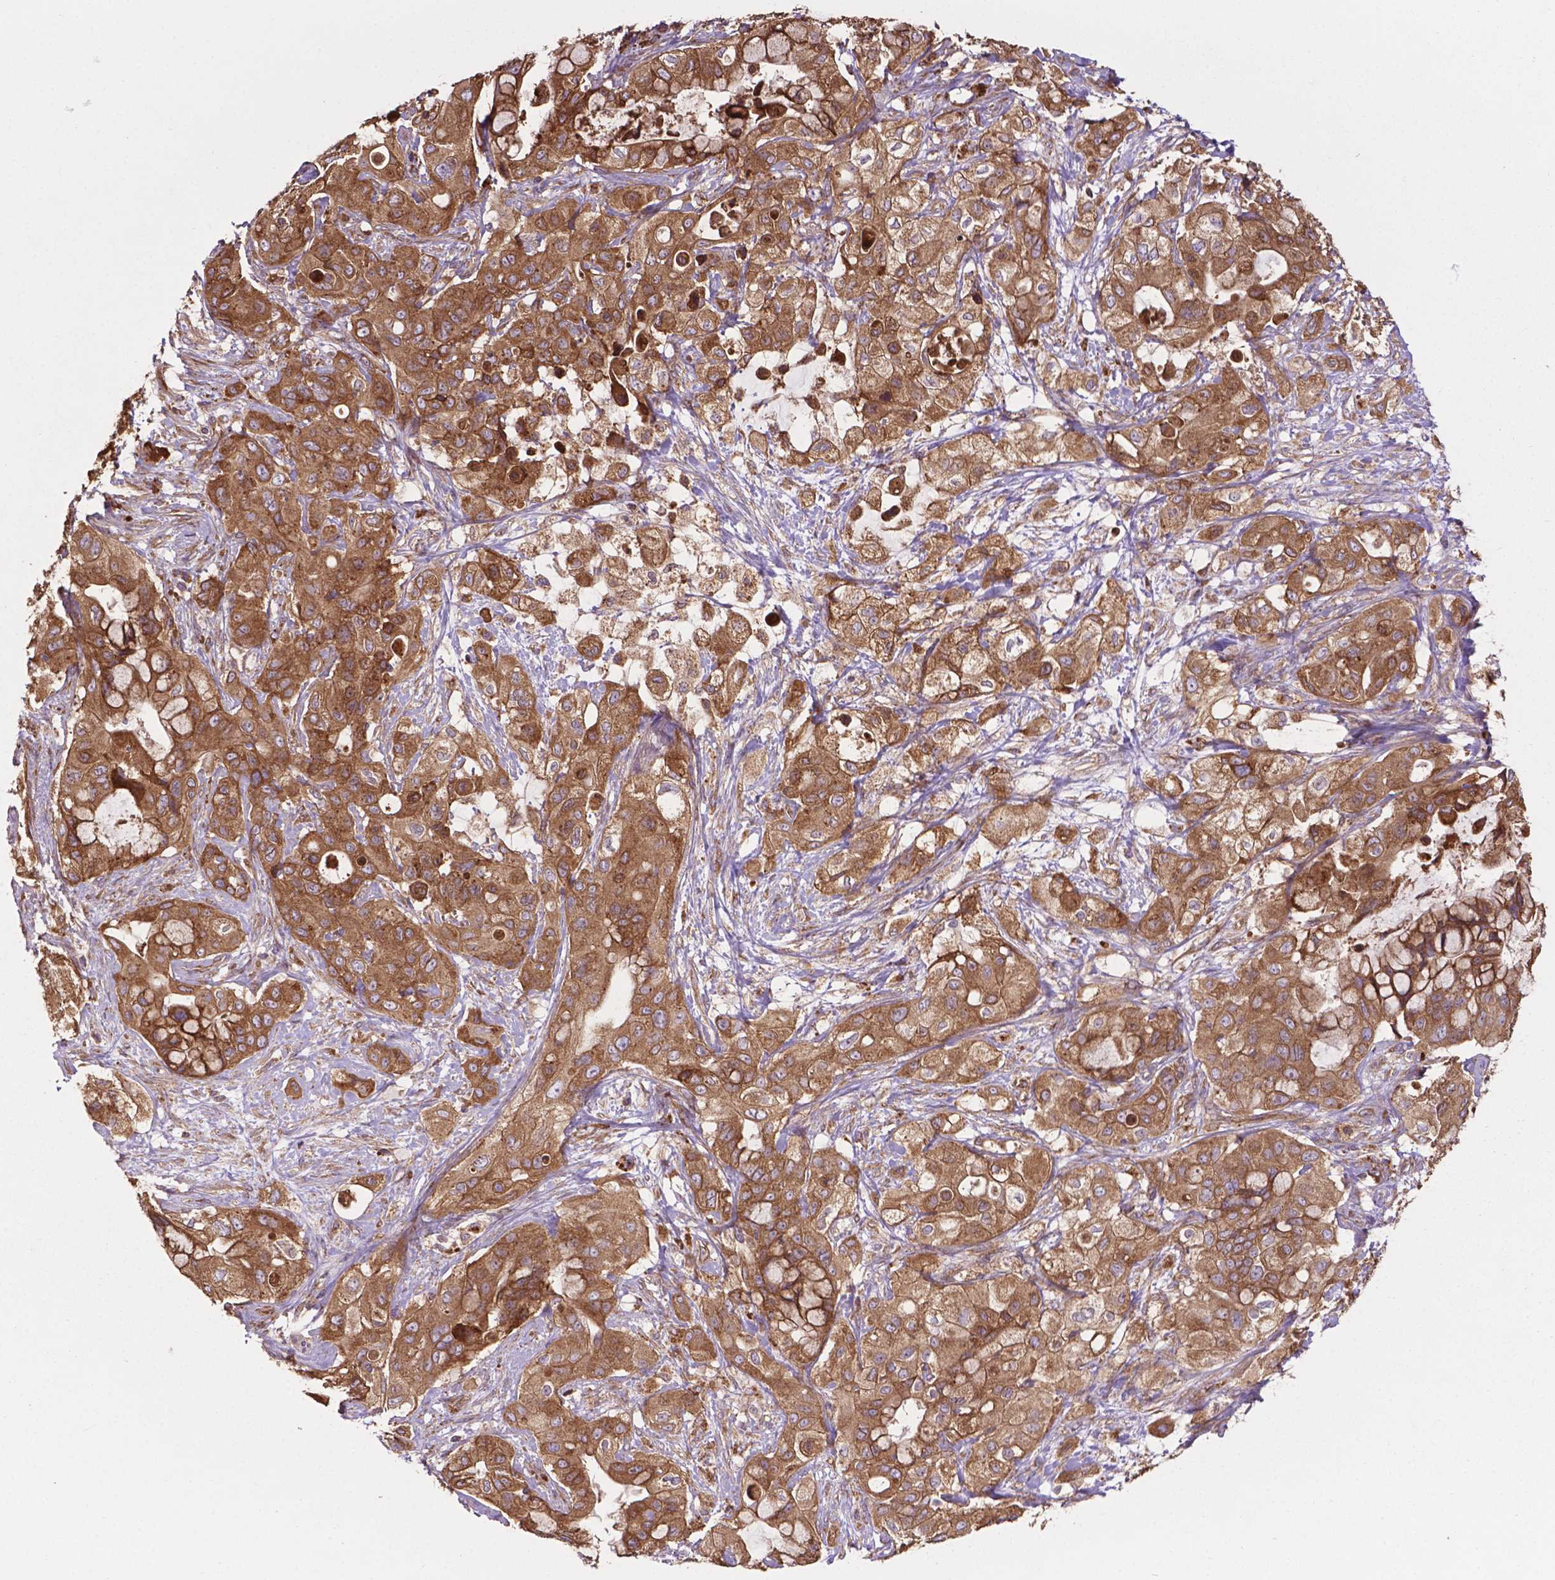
{"staining": {"intensity": "moderate", "quantity": ">75%", "location": "cytoplasmic/membranous"}, "tissue": "pancreatic cancer", "cell_type": "Tumor cells", "image_type": "cancer", "snomed": [{"axis": "morphology", "description": "Adenocarcinoma, NOS"}, {"axis": "topography", "description": "Pancreas"}], "caption": "A photomicrograph of pancreatic adenocarcinoma stained for a protein reveals moderate cytoplasmic/membranous brown staining in tumor cells.", "gene": "CCDC71L", "patient": {"sex": "male", "age": 71}}